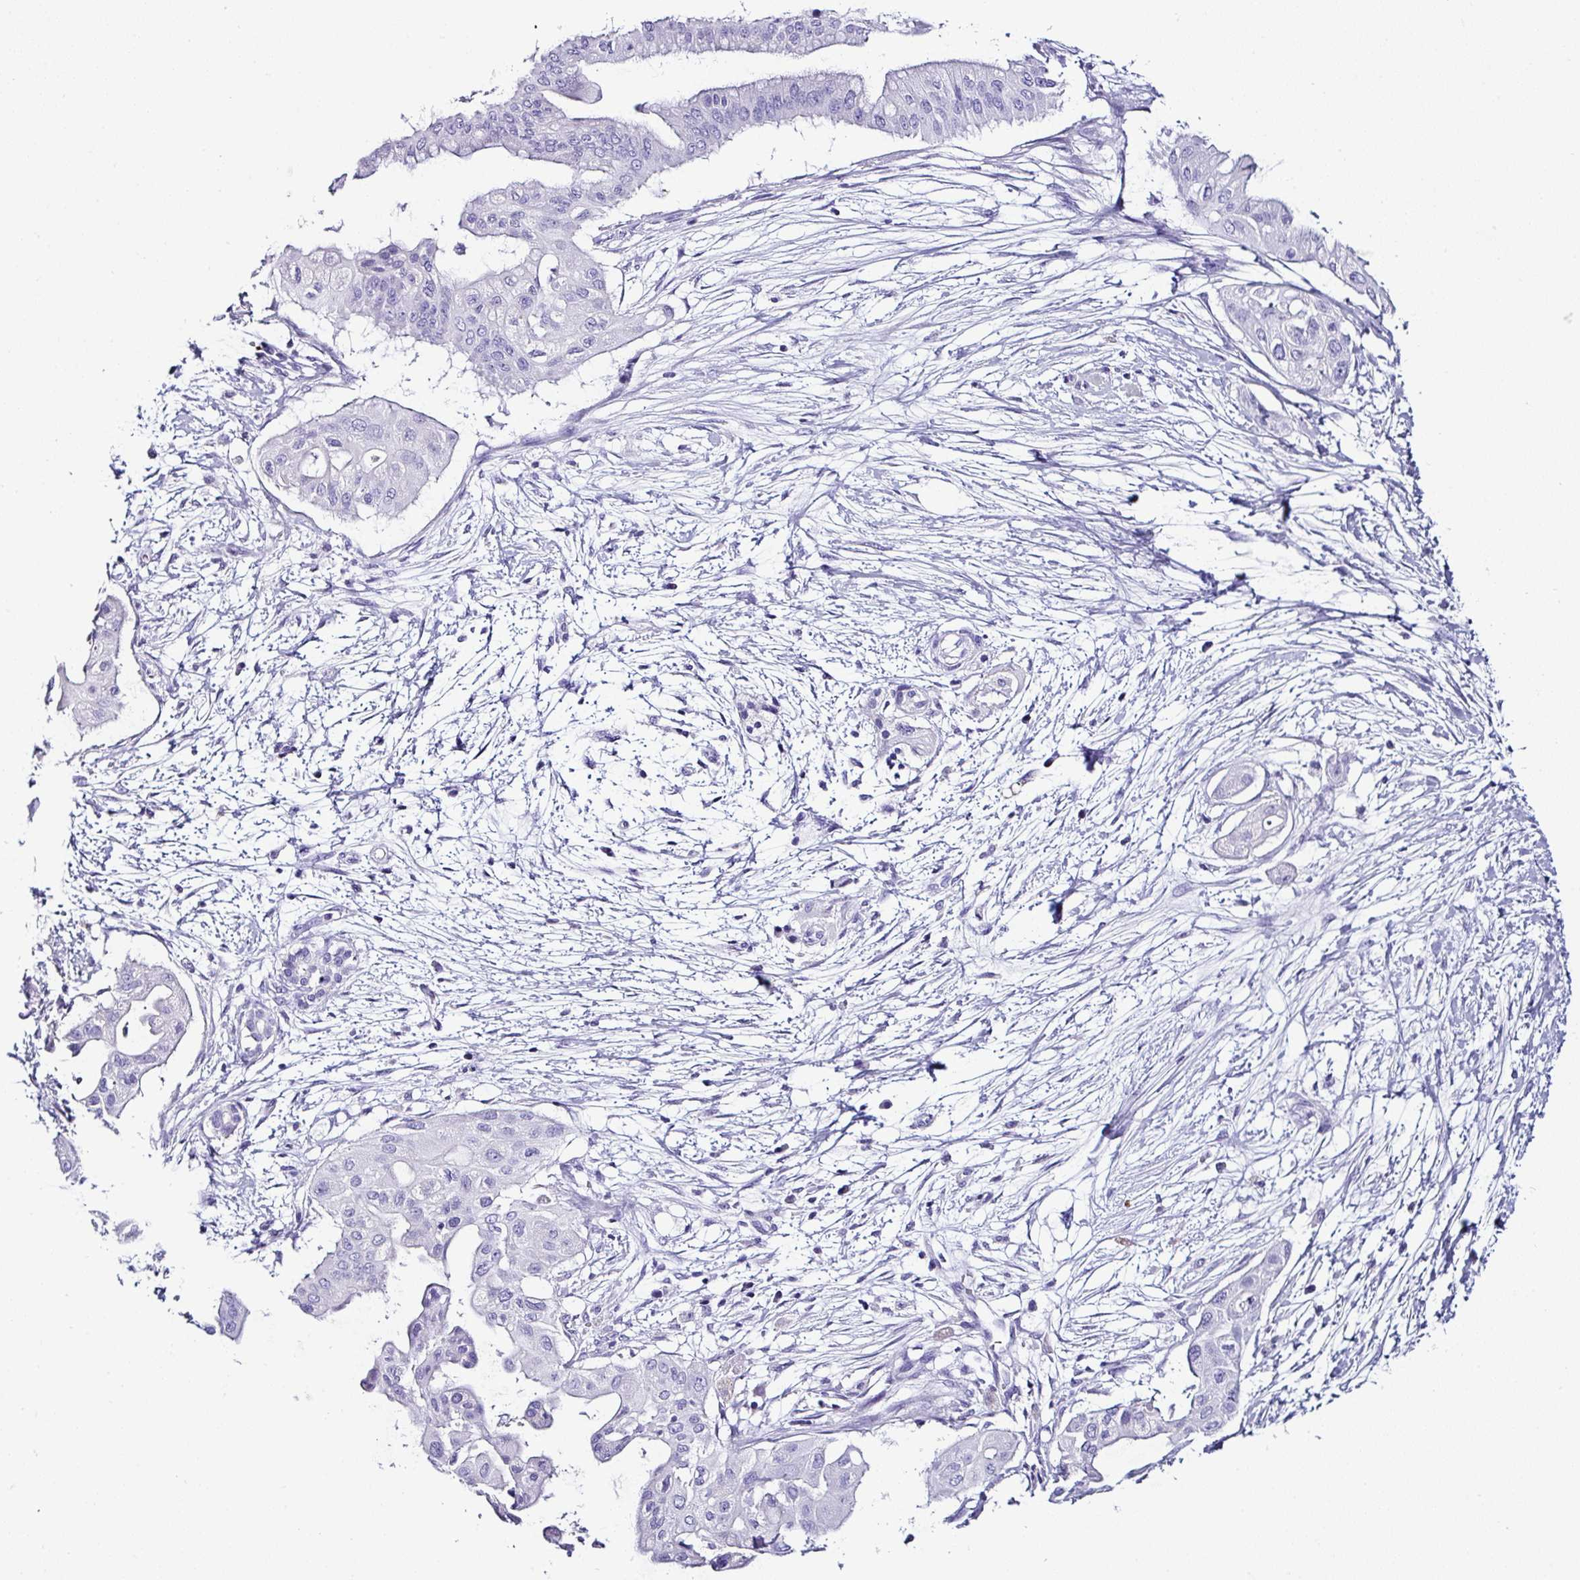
{"staining": {"intensity": "negative", "quantity": "none", "location": "none"}, "tissue": "pancreatic cancer", "cell_type": "Tumor cells", "image_type": "cancer", "snomed": [{"axis": "morphology", "description": "Adenocarcinoma, NOS"}, {"axis": "topography", "description": "Pancreas"}], "caption": "Human pancreatic cancer stained for a protein using IHC displays no expression in tumor cells.", "gene": "NAPSA", "patient": {"sex": "male", "age": 68}}